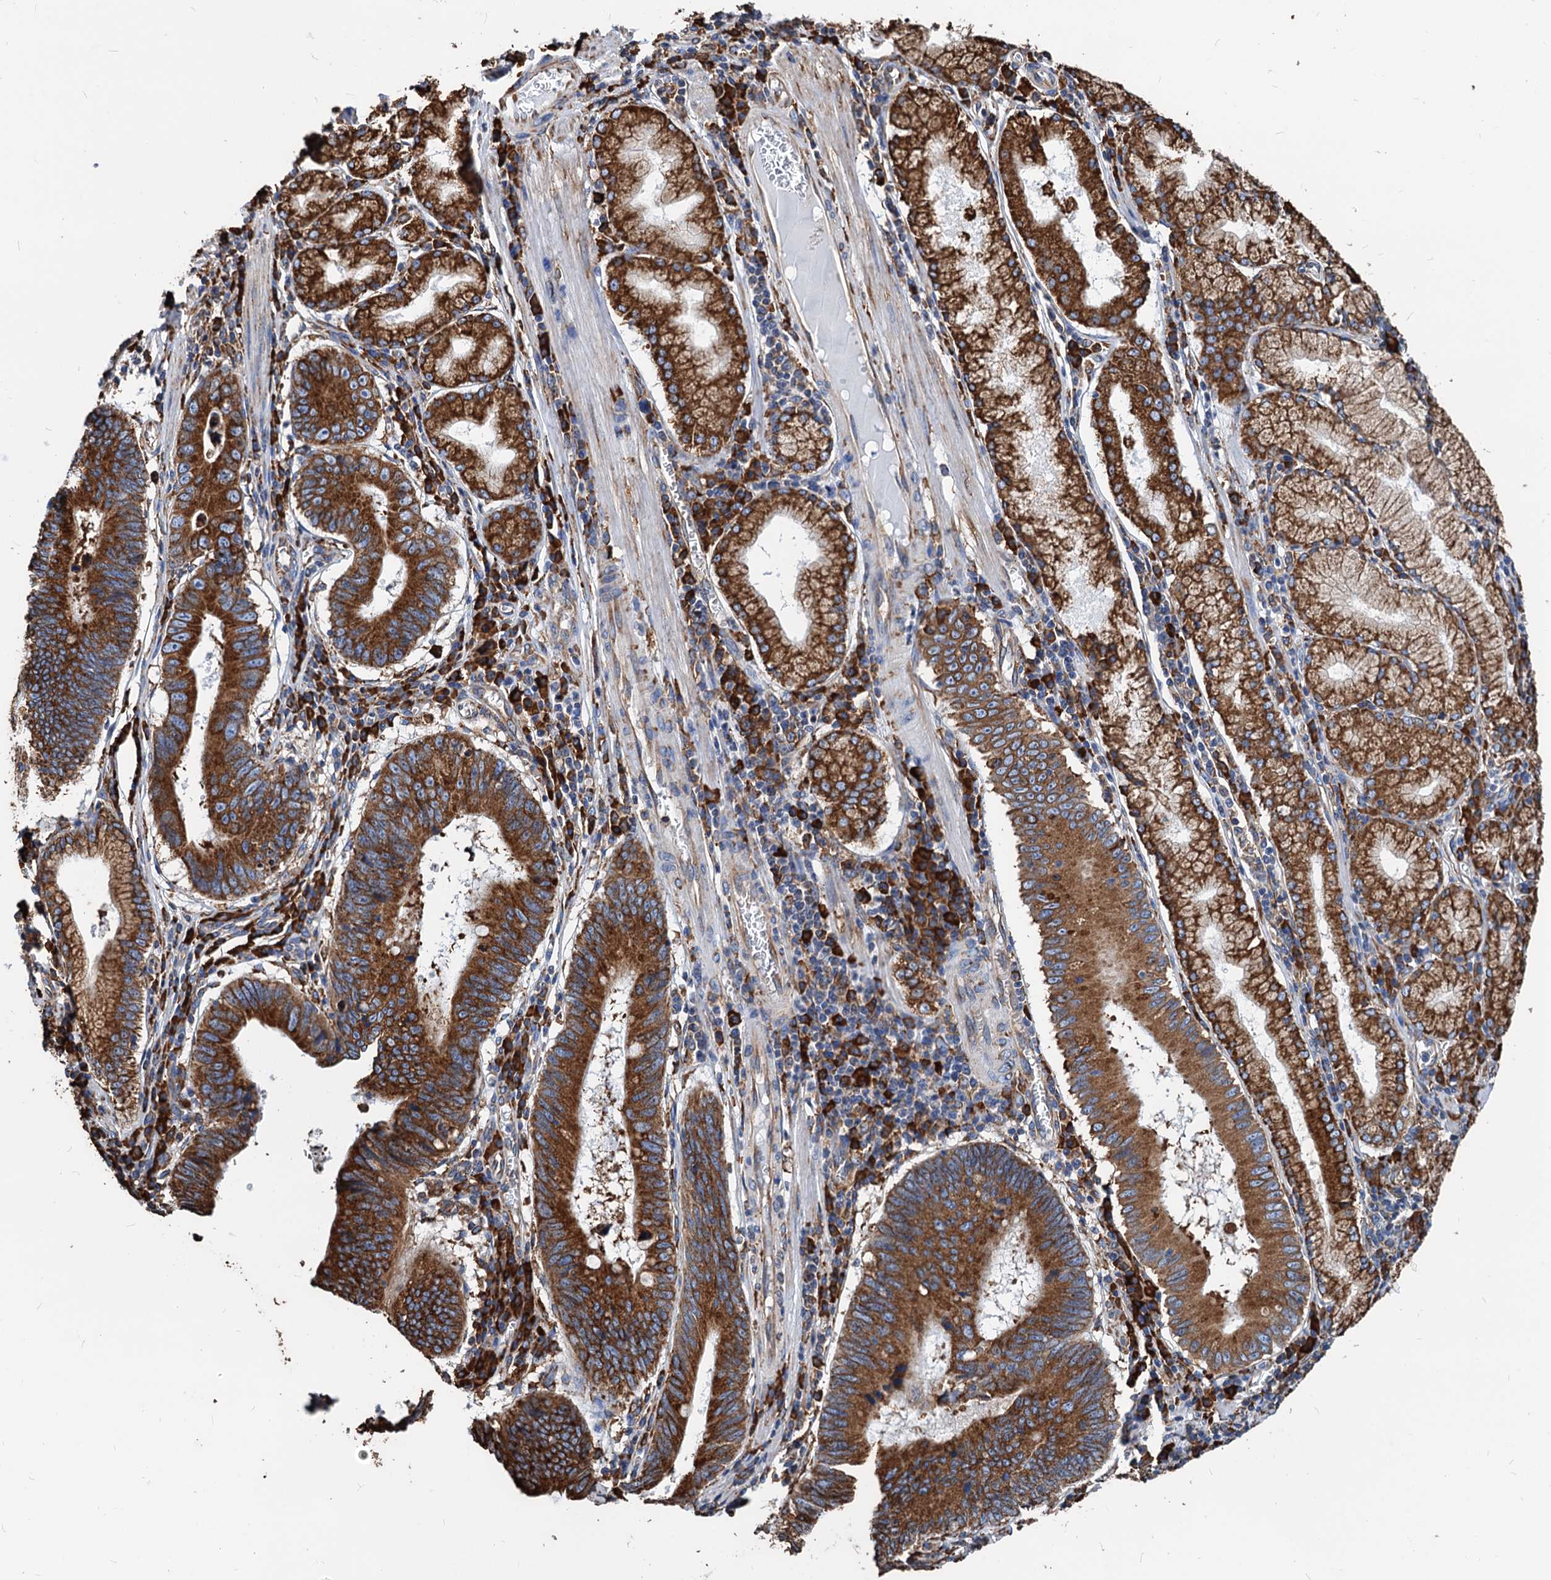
{"staining": {"intensity": "strong", "quantity": ">75%", "location": "cytoplasmic/membranous"}, "tissue": "stomach cancer", "cell_type": "Tumor cells", "image_type": "cancer", "snomed": [{"axis": "morphology", "description": "Adenocarcinoma, NOS"}, {"axis": "topography", "description": "Stomach"}], "caption": "A high amount of strong cytoplasmic/membranous expression is seen in approximately >75% of tumor cells in stomach cancer tissue.", "gene": "HSPA5", "patient": {"sex": "male", "age": 59}}